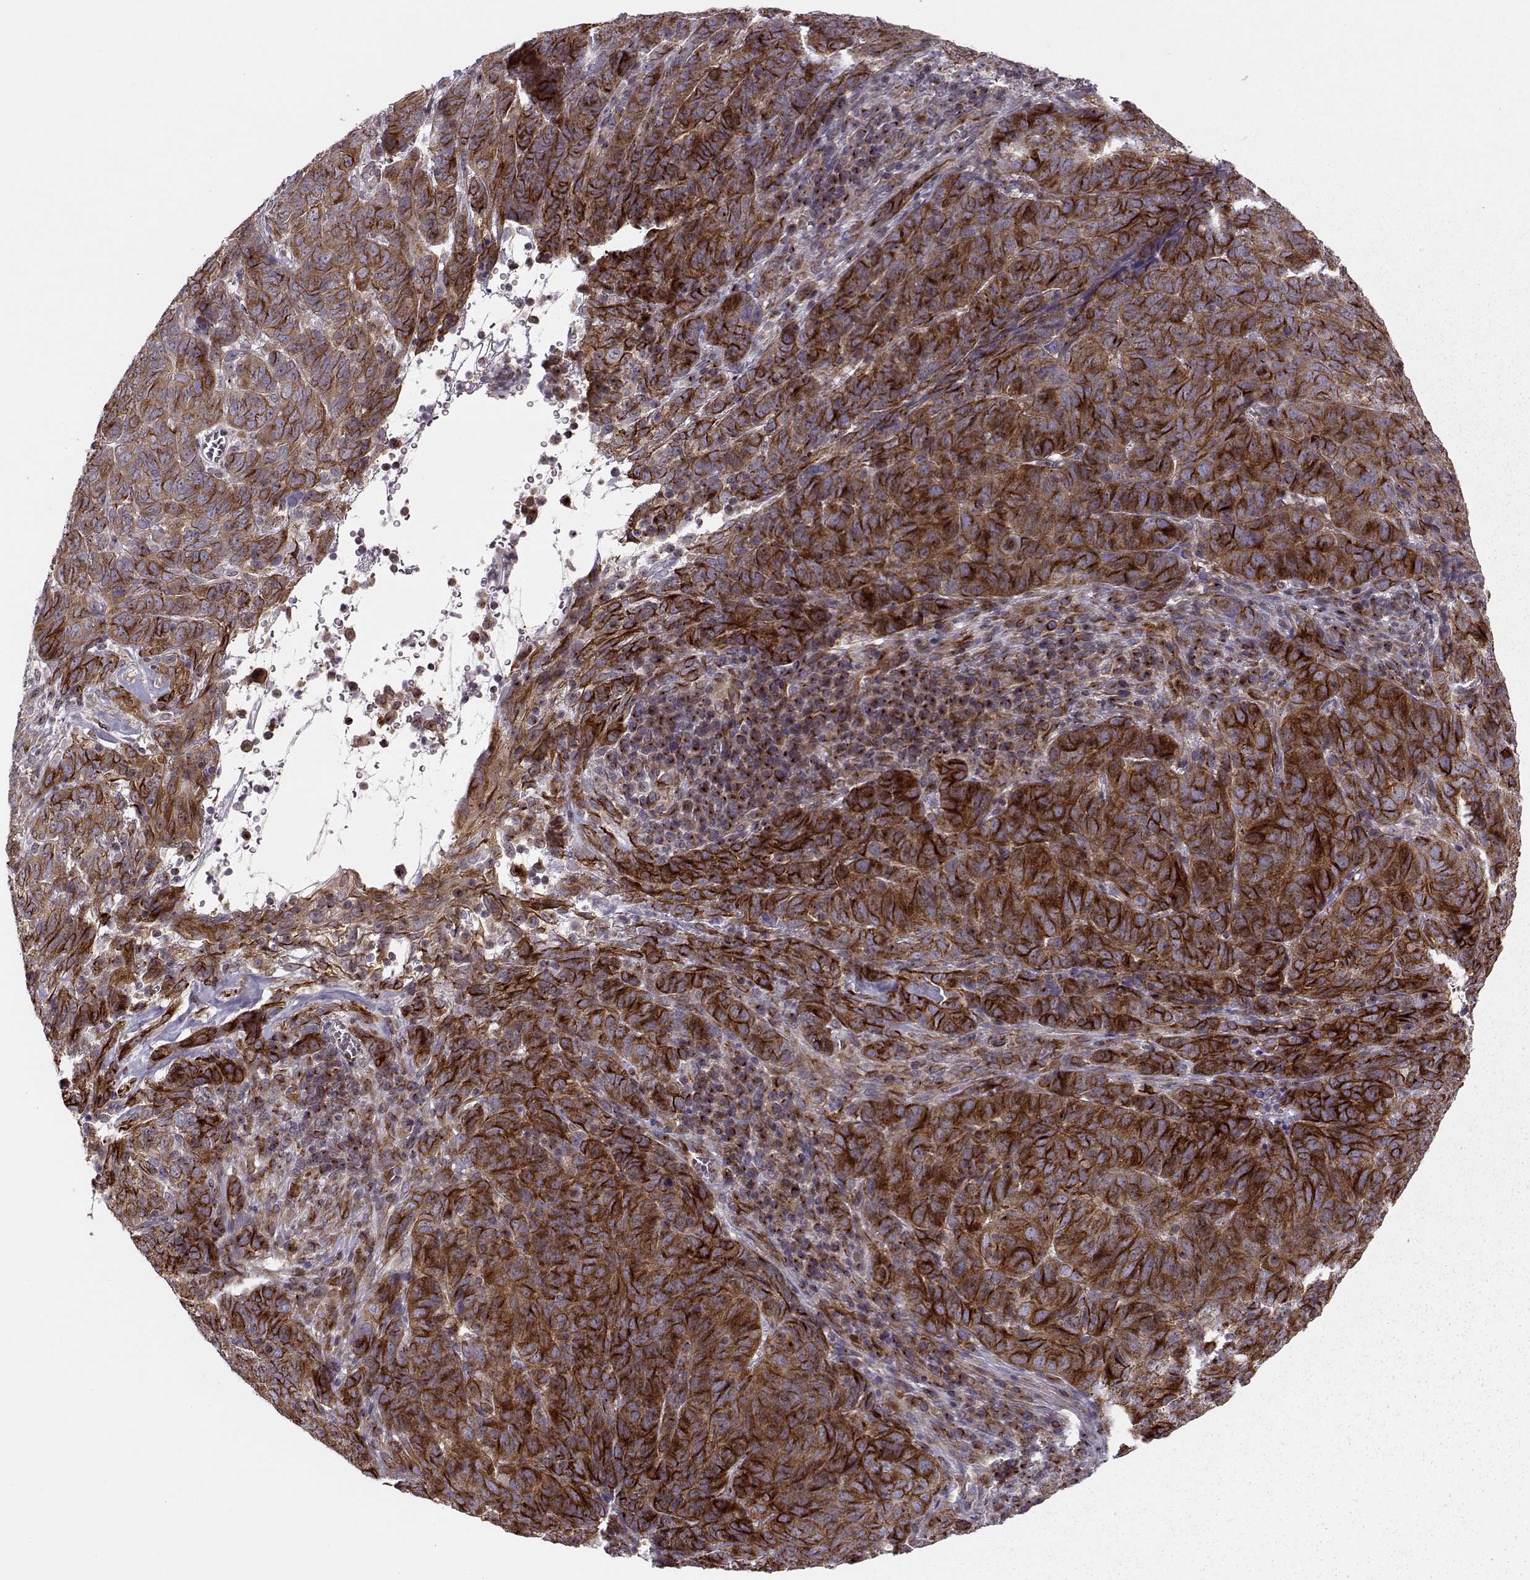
{"staining": {"intensity": "strong", "quantity": "25%-75%", "location": "cytoplasmic/membranous"}, "tissue": "skin cancer", "cell_type": "Tumor cells", "image_type": "cancer", "snomed": [{"axis": "morphology", "description": "Squamous cell carcinoma, NOS"}, {"axis": "topography", "description": "Skin"}, {"axis": "topography", "description": "Anal"}], "caption": "Skin cancer (squamous cell carcinoma) tissue displays strong cytoplasmic/membranous staining in approximately 25%-75% of tumor cells, visualized by immunohistochemistry.", "gene": "MTR", "patient": {"sex": "female", "age": 51}}